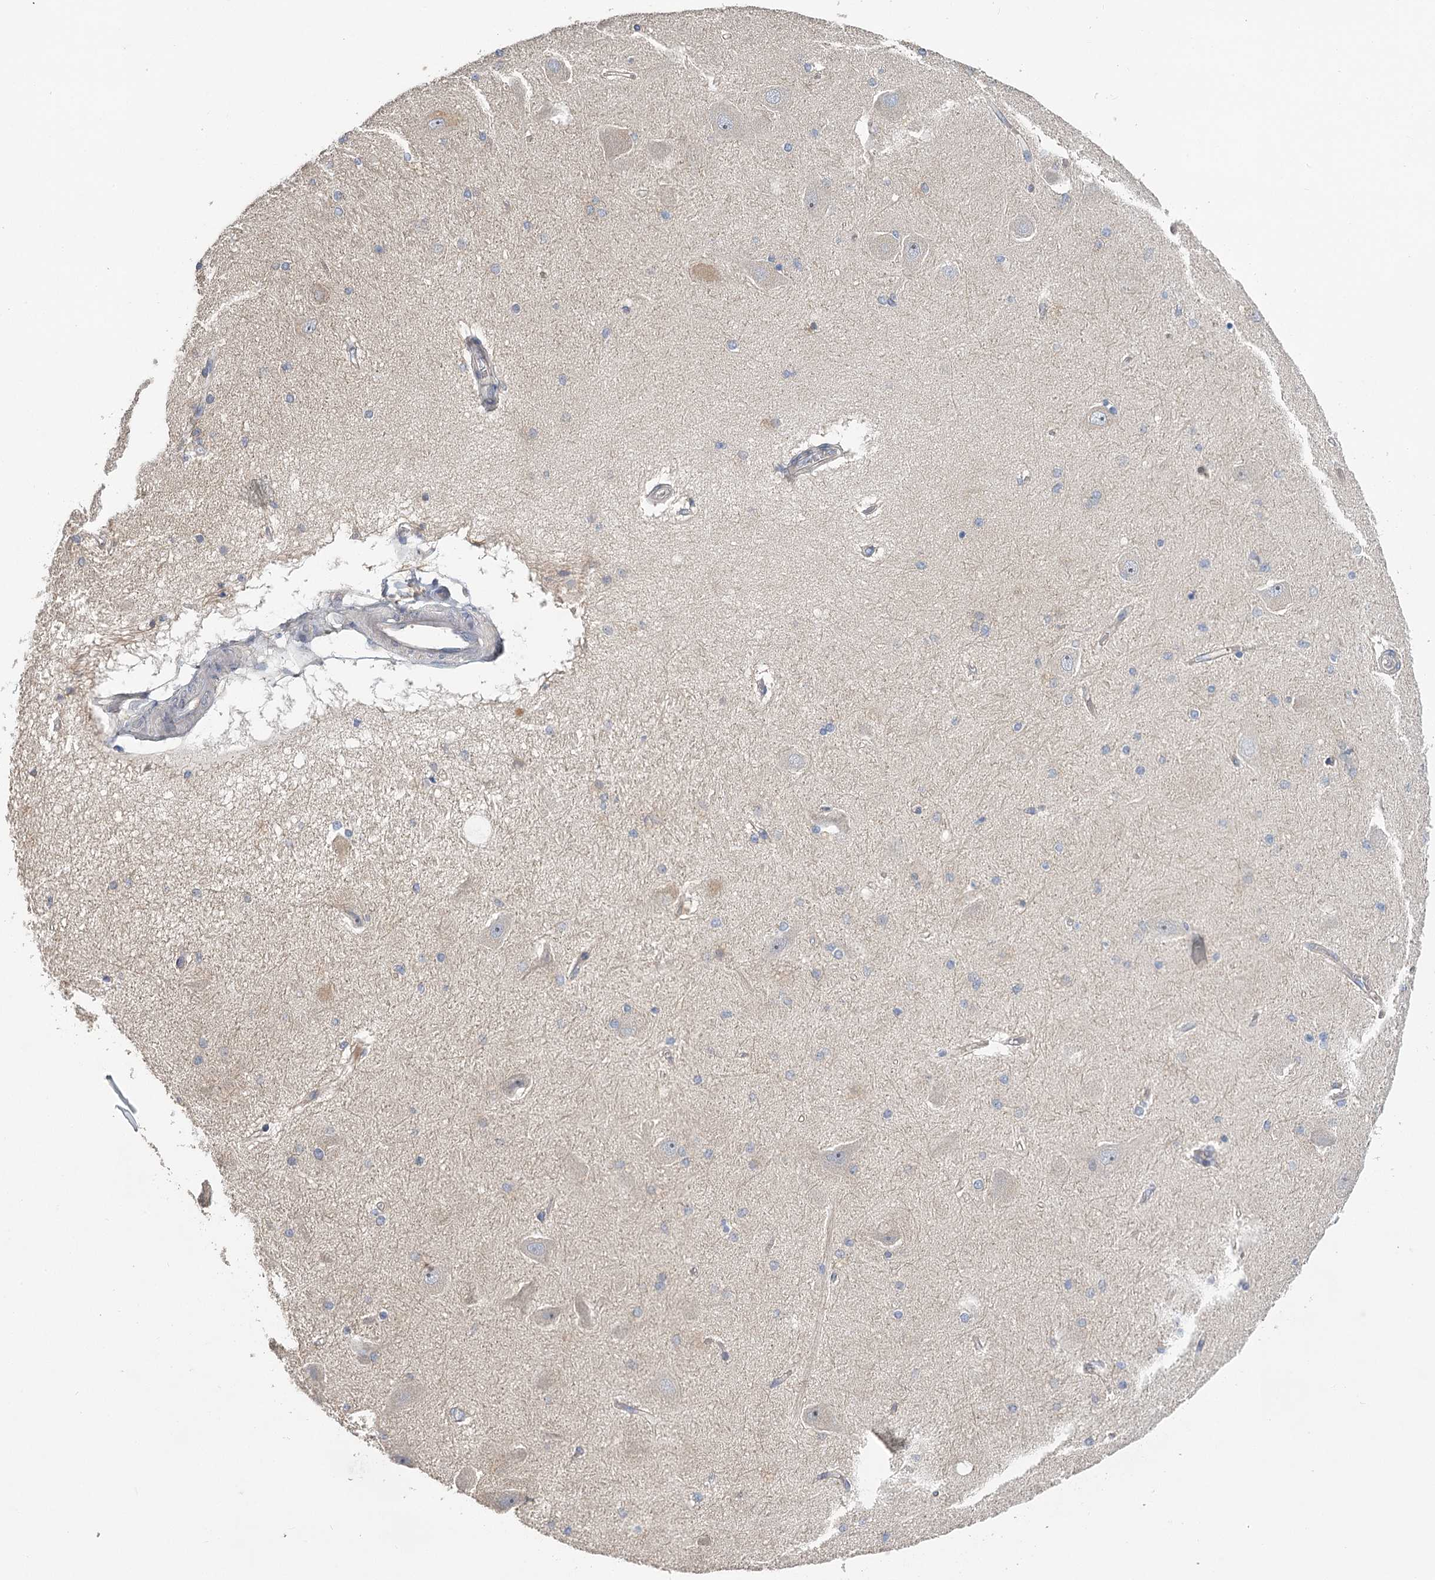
{"staining": {"intensity": "negative", "quantity": "none", "location": "none"}, "tissue": "hippocampus", "cell_type": "Glial cells", "image_type": "normal", "snomed": [{"axis": "morphology", "description": "Normal tissue, NOS"}, {"axis": "topography", "description": "Hippocampus"}], "caption": "A high-resolution histopathology image shows immunohistochemistry staining of normal hippocampus, which exhibits no significant staining in glial cells. (Stains: DAB immunohistochemistry (IHC) with hematoxylin counter stain, Microscopy: brightfield microscopy at high magnification).", "gene": "EPB41L5", "patient": {"sex": "female", "age": 54}}